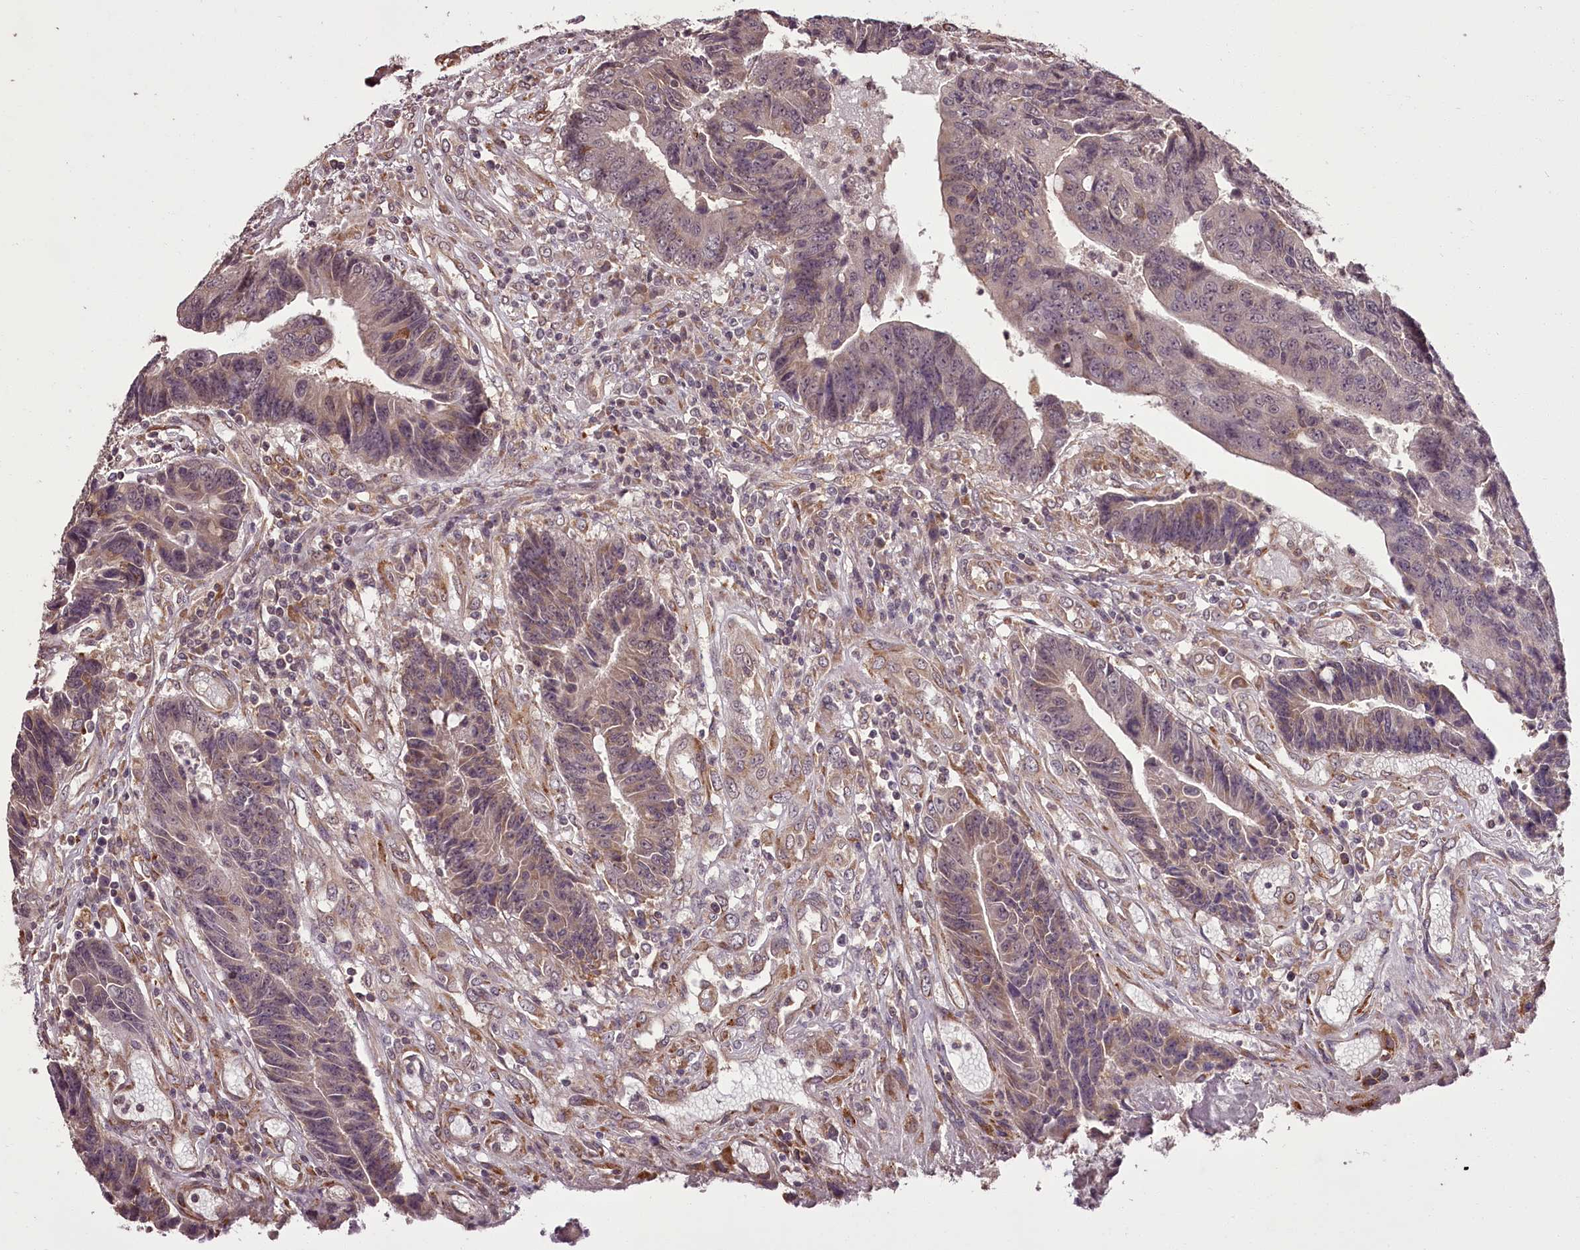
{"staining": {"intensity": "weak", "quantity": "<25%", "location": "cytoplasmic/membranous"}, "tissue": "colorectal cancer", "cell_type": "Tumor cells", "image_type": "cancer", "snomed": [{"axis": "morphology", "description": "Adenocarcinoma, NOS"}, {"axis": "topography", "description": "Rectum"}], "caption": "Immunohistochemistry (IHC) of colorectal adenocarcinoma shows no expression in tumor cells. The staining was performed using DAB to visualize the protein expression in brown, while the nuclei were stained in blue with hematoxylin (Magnification: 20x).", "gene": "CCDC92", "patient": {"sex": "male", "age": 84}}